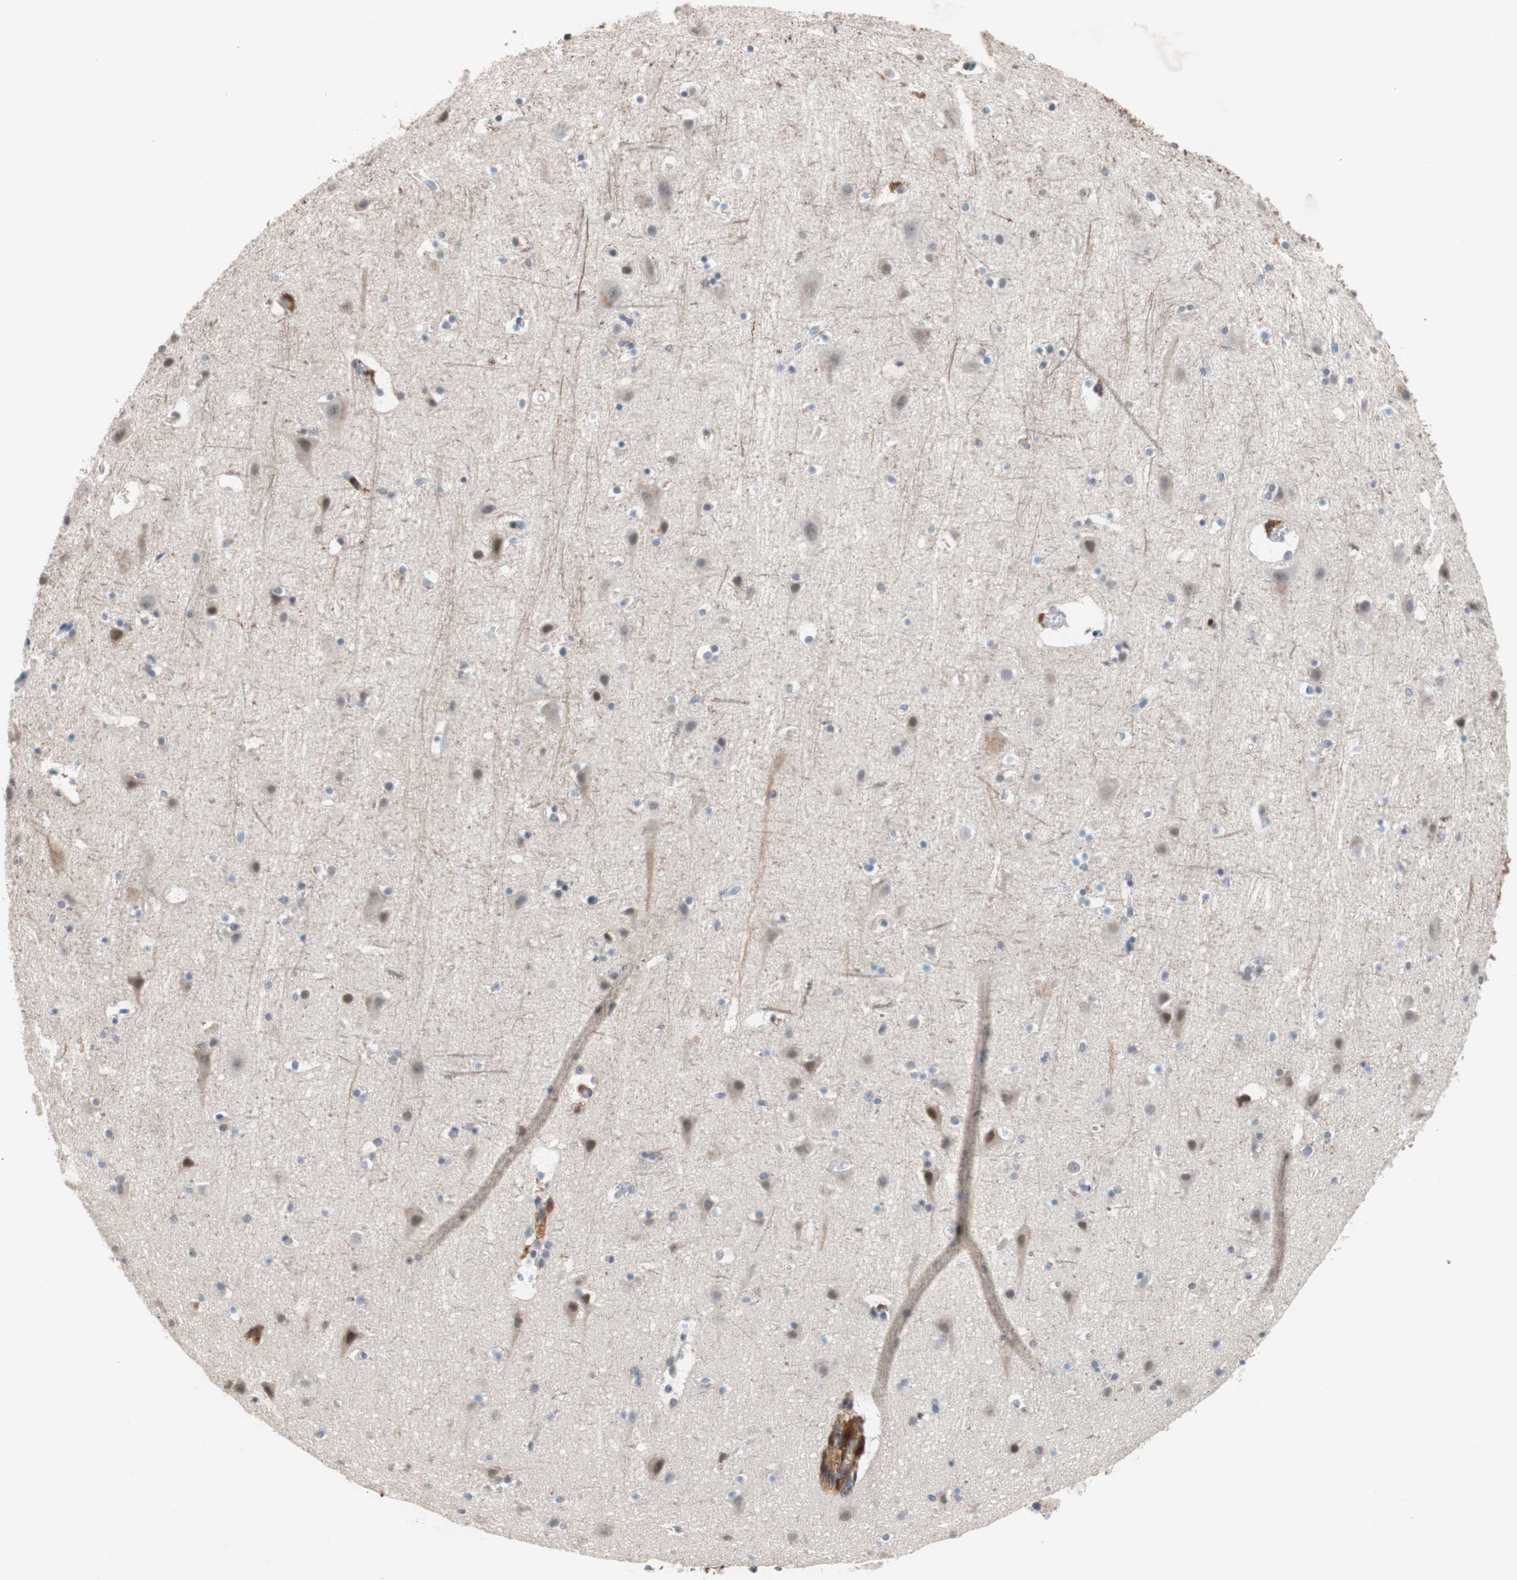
{"staining": {"intensity": "strong", "quantity": "25%-75%", "location": "cytoplasmic/membranous"}, "tissue": "cerebral cortex", "cell_type": "Endothelial cells", "image_type": "normal", "snomed": [{"axis": "morphology", "description": "Normal tissue, NOS"}, {"axis": "topography", "description": "Cerebral cortex"}], "caption": "Normal cerebral cortex displays strong cytoplasmic/membranous positivity in about 25%-75% of endothelial cells (IHC, brightfield microscopy, high magnification)..", "gene": "LITAF", "patient": {"sex": "male", "age": 45}}